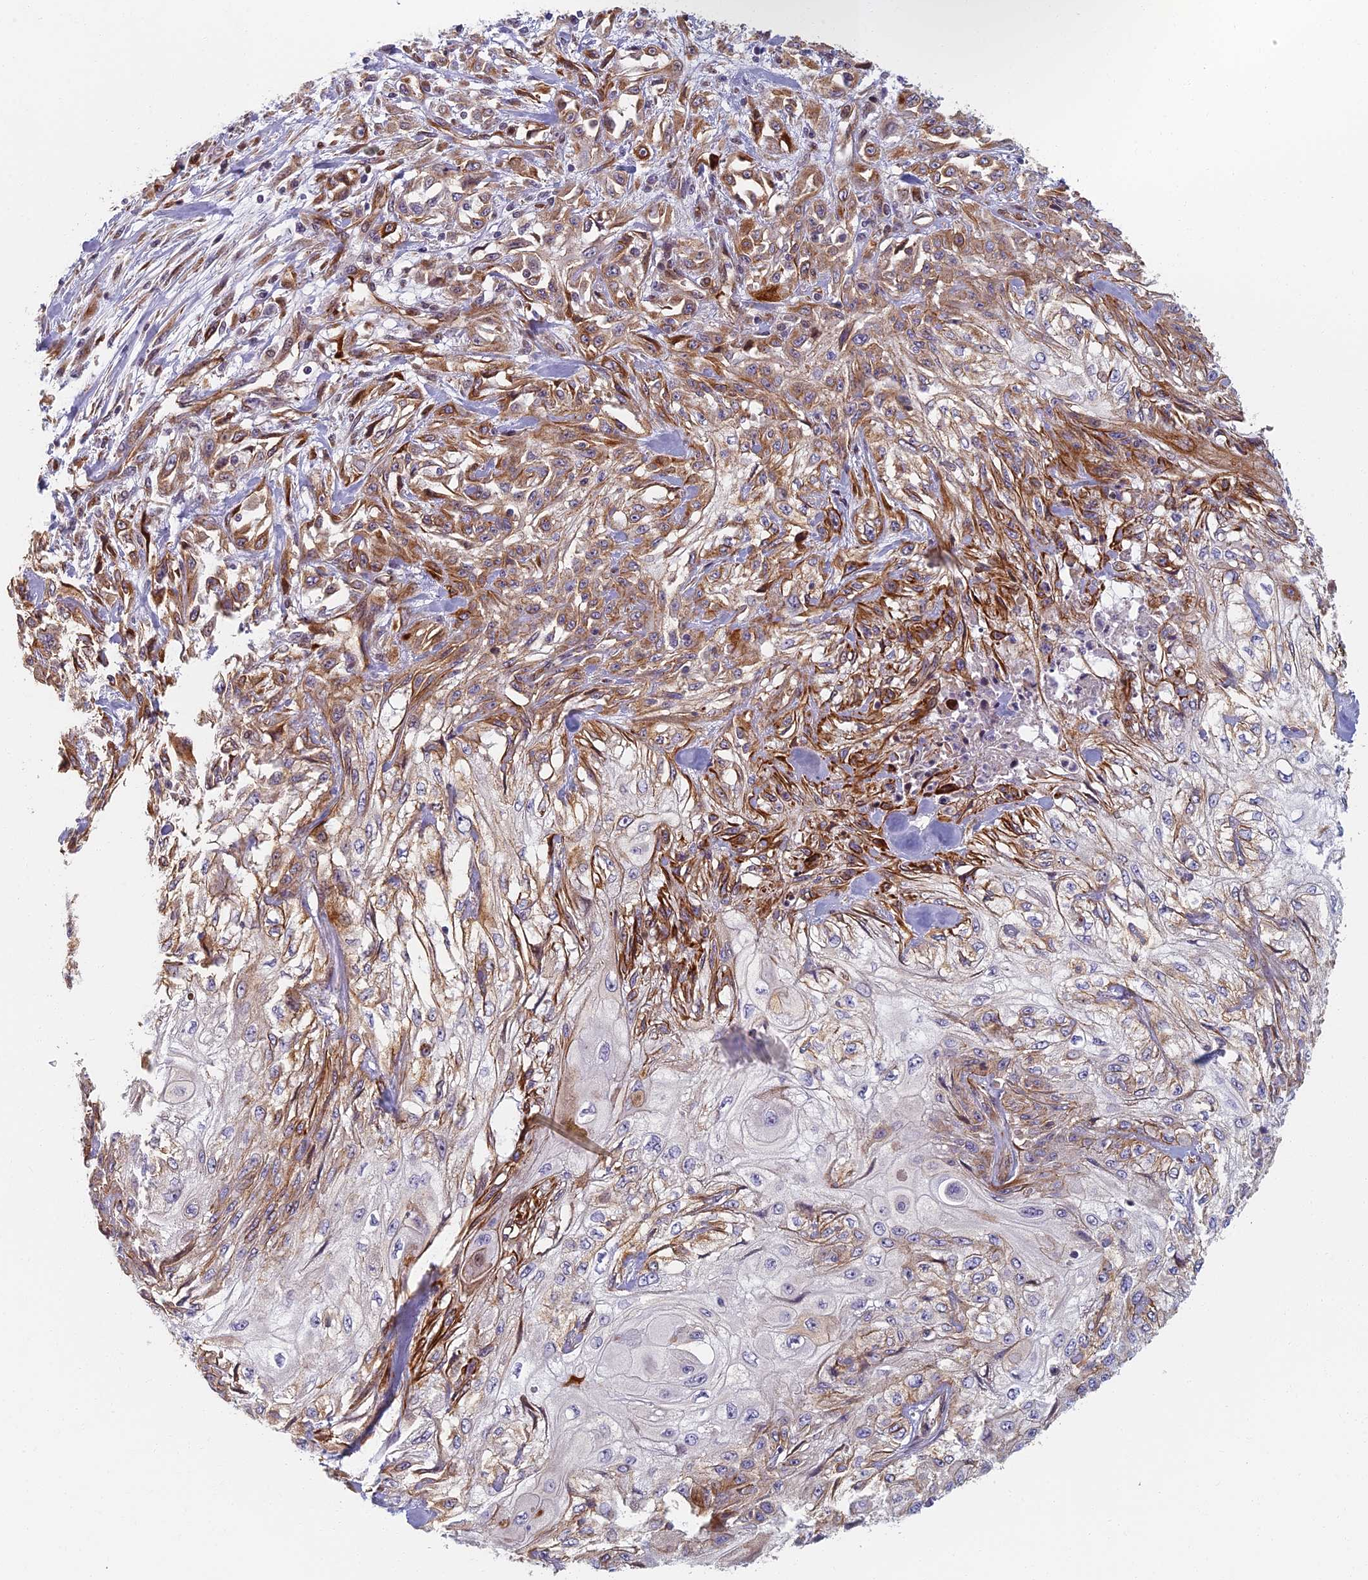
{"staining": {"intensity": "weak", "quantity": "<25%", "location": "cytoplasmic/membranous"}, "tissue": "skin cancer", "cell_type": "Tumor cells", "image_type": "cancer", "snomed": [{"axis": "morphology", "description": "Squamous cell carcinoma, NOS"}, {"axis": "morphology", "description": "Squamous cell carcinoma, metastatic, NOS"}, {"axis": "topography", "description": "Skin"}, {"axis": "topography", "description": "Lymph node"}], "caption": "This is a micrograph of immunohistochemistry staining of squamous cell carcinoma (skin), which shows no expression in tumor cells.", "gene": "ABCB10", "patient": {"sex": "male", "age": 75}}